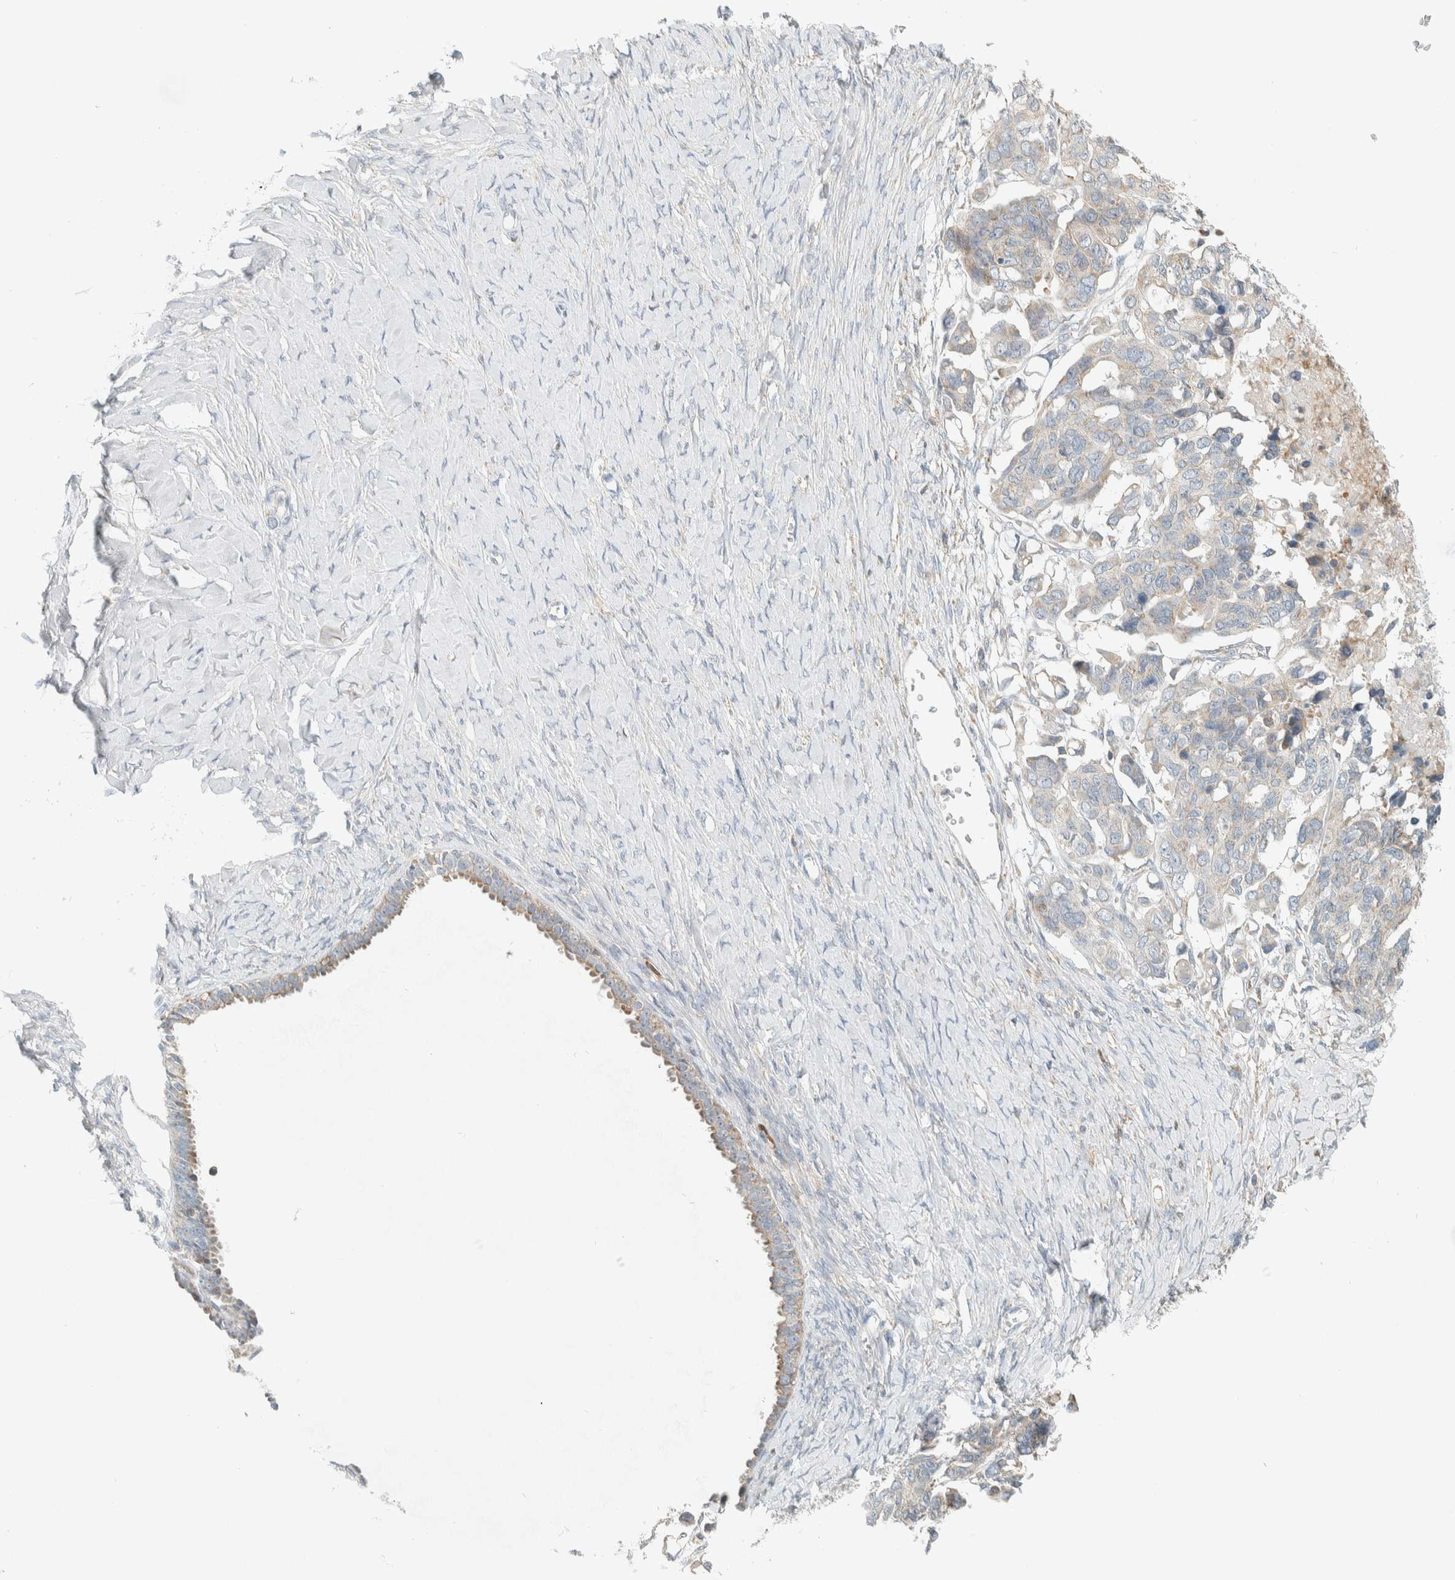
{"staining": {"intensity": "weak", "quantity": "<25%", "location": "cytoplasmic/membranous"}, "tissue": "ovarian cancer", "cell_type": "Tumor cells", "image_type": "cancer", "snomed": [{"axis": "morphology", "description": "Cystadenocarcinoma, serous, NOS"}, {"axis": "topography", "description": "Ovary"}], "caption": "Serous cystadenocarcinoma (ovarian) stained for a protein using IHC reveals no staining tumor cells.", "gene": "CCDC57", "patient": {"sex": "female", "age": 79}}